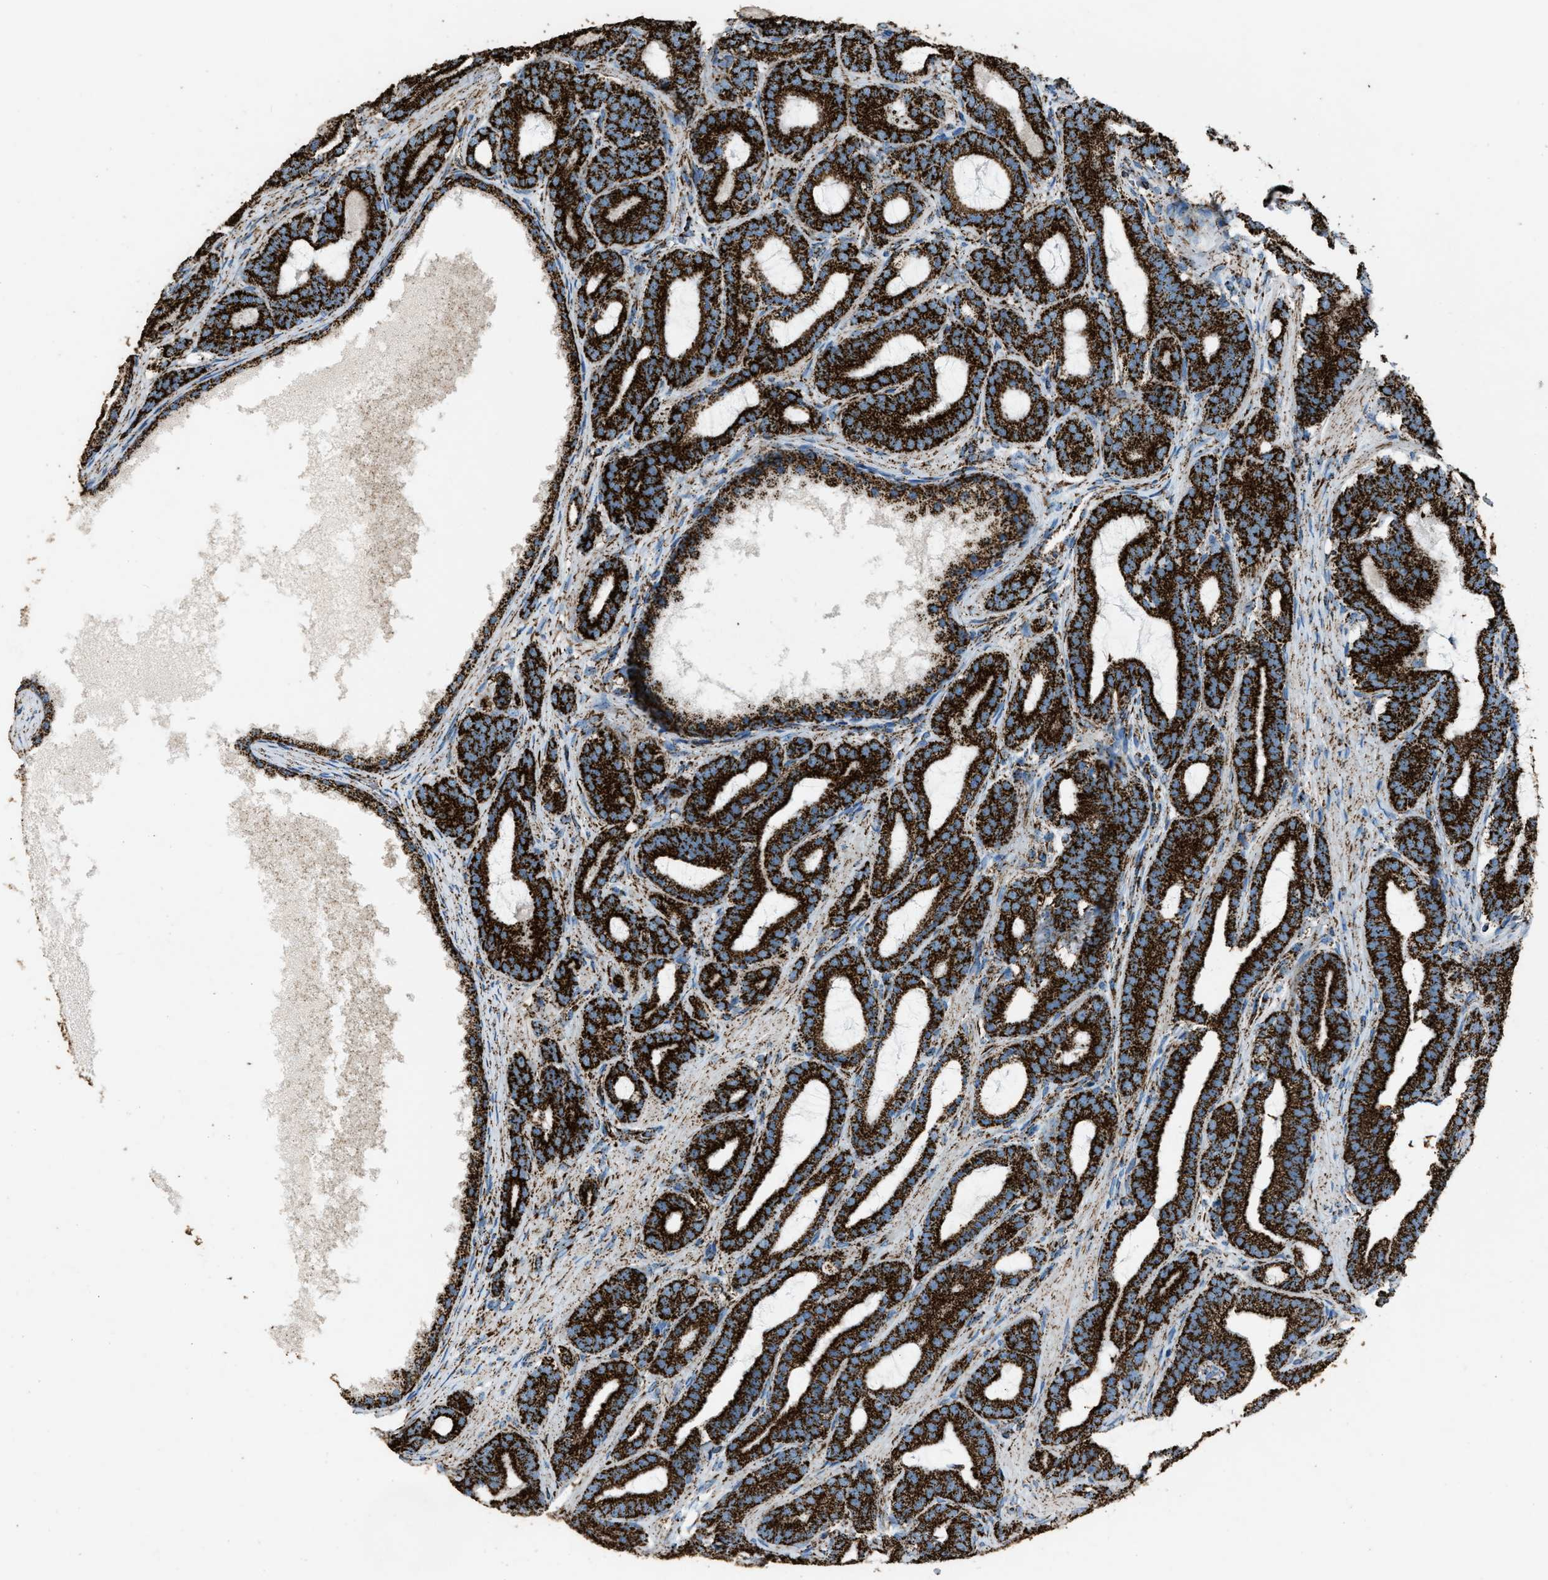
{"staining": {"intensity": "strong", "quantity": ">75%", "location": "cytoplasmic/membranous"}, "tissue": "prostate cancer", "cell_type": "Tumor cells", "image_type": "cancer", "snomed": [{"axis": "morphology", "description": "Adenocarcinoma, High grade"}, {"axis": "topography", "description": "Prostate"}], "caption": "Protein analysis of high-grade adenocarcinoma (prostate) tissue exhibits strong cytoplasmic/membranous expression in about >75% of tumor cells.", "gene": "MDH2", "patient": {"sex": "male", "age": 60}}